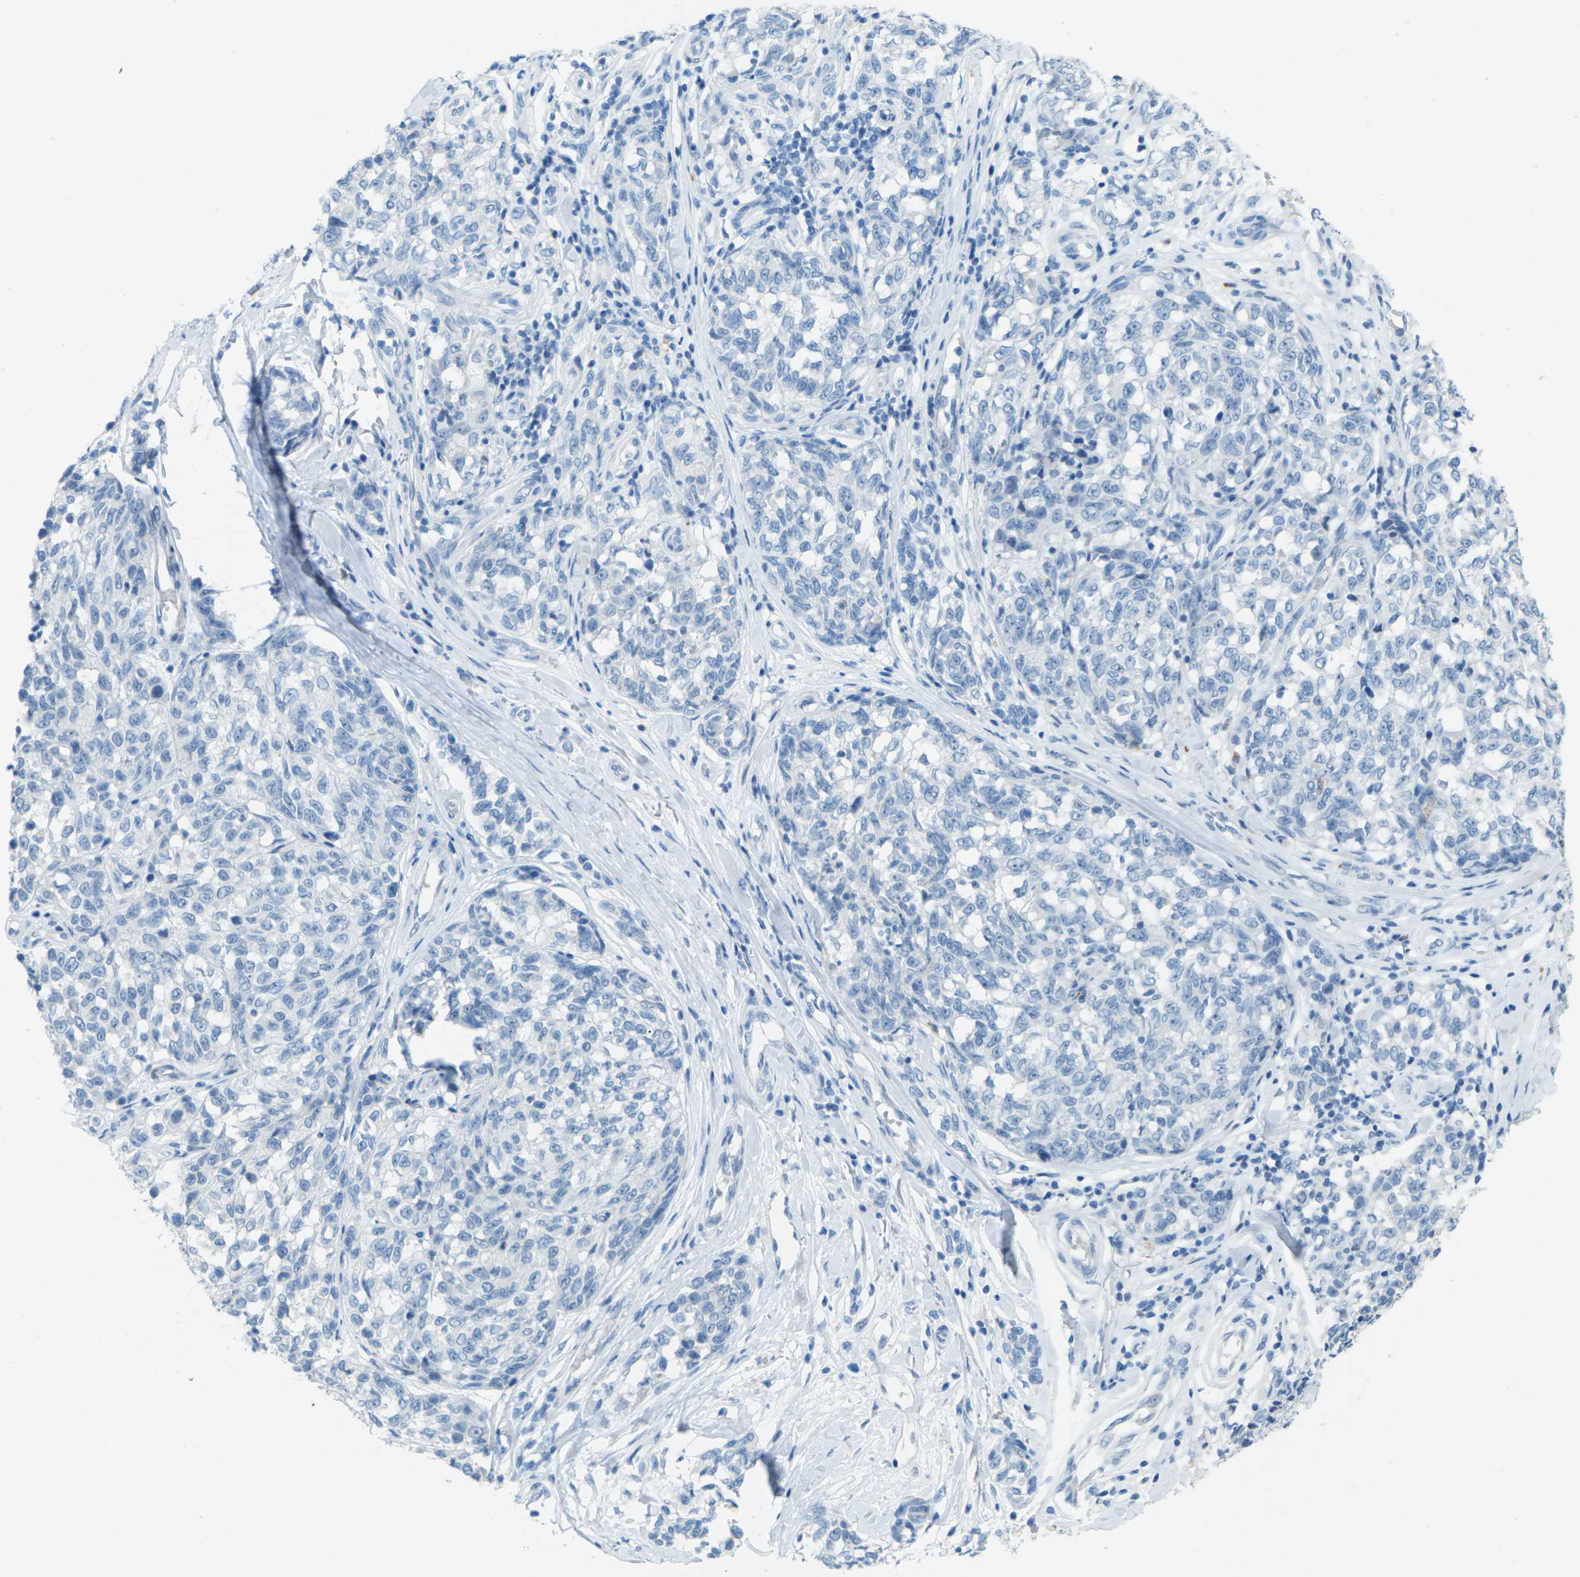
{"staining": {"intensity": "negative", "quantity": "none", "location": "none"}, "tissue": "melanoma", "cell_type": "Tumor cells", "image_type": "cancer", "snomed": [{"axis": "morphology", "description": "Malignant melanoma, NOS"}, {"axis": "topography", "description": "Skin"}], "caption": "An IHC histopathology image of melanoma is shown. There is no staining in tumor cells of melanoma. Nuclei are stained in blue.", "gene": "CDH16", "patient": {"sex": "female", "age": 64}}